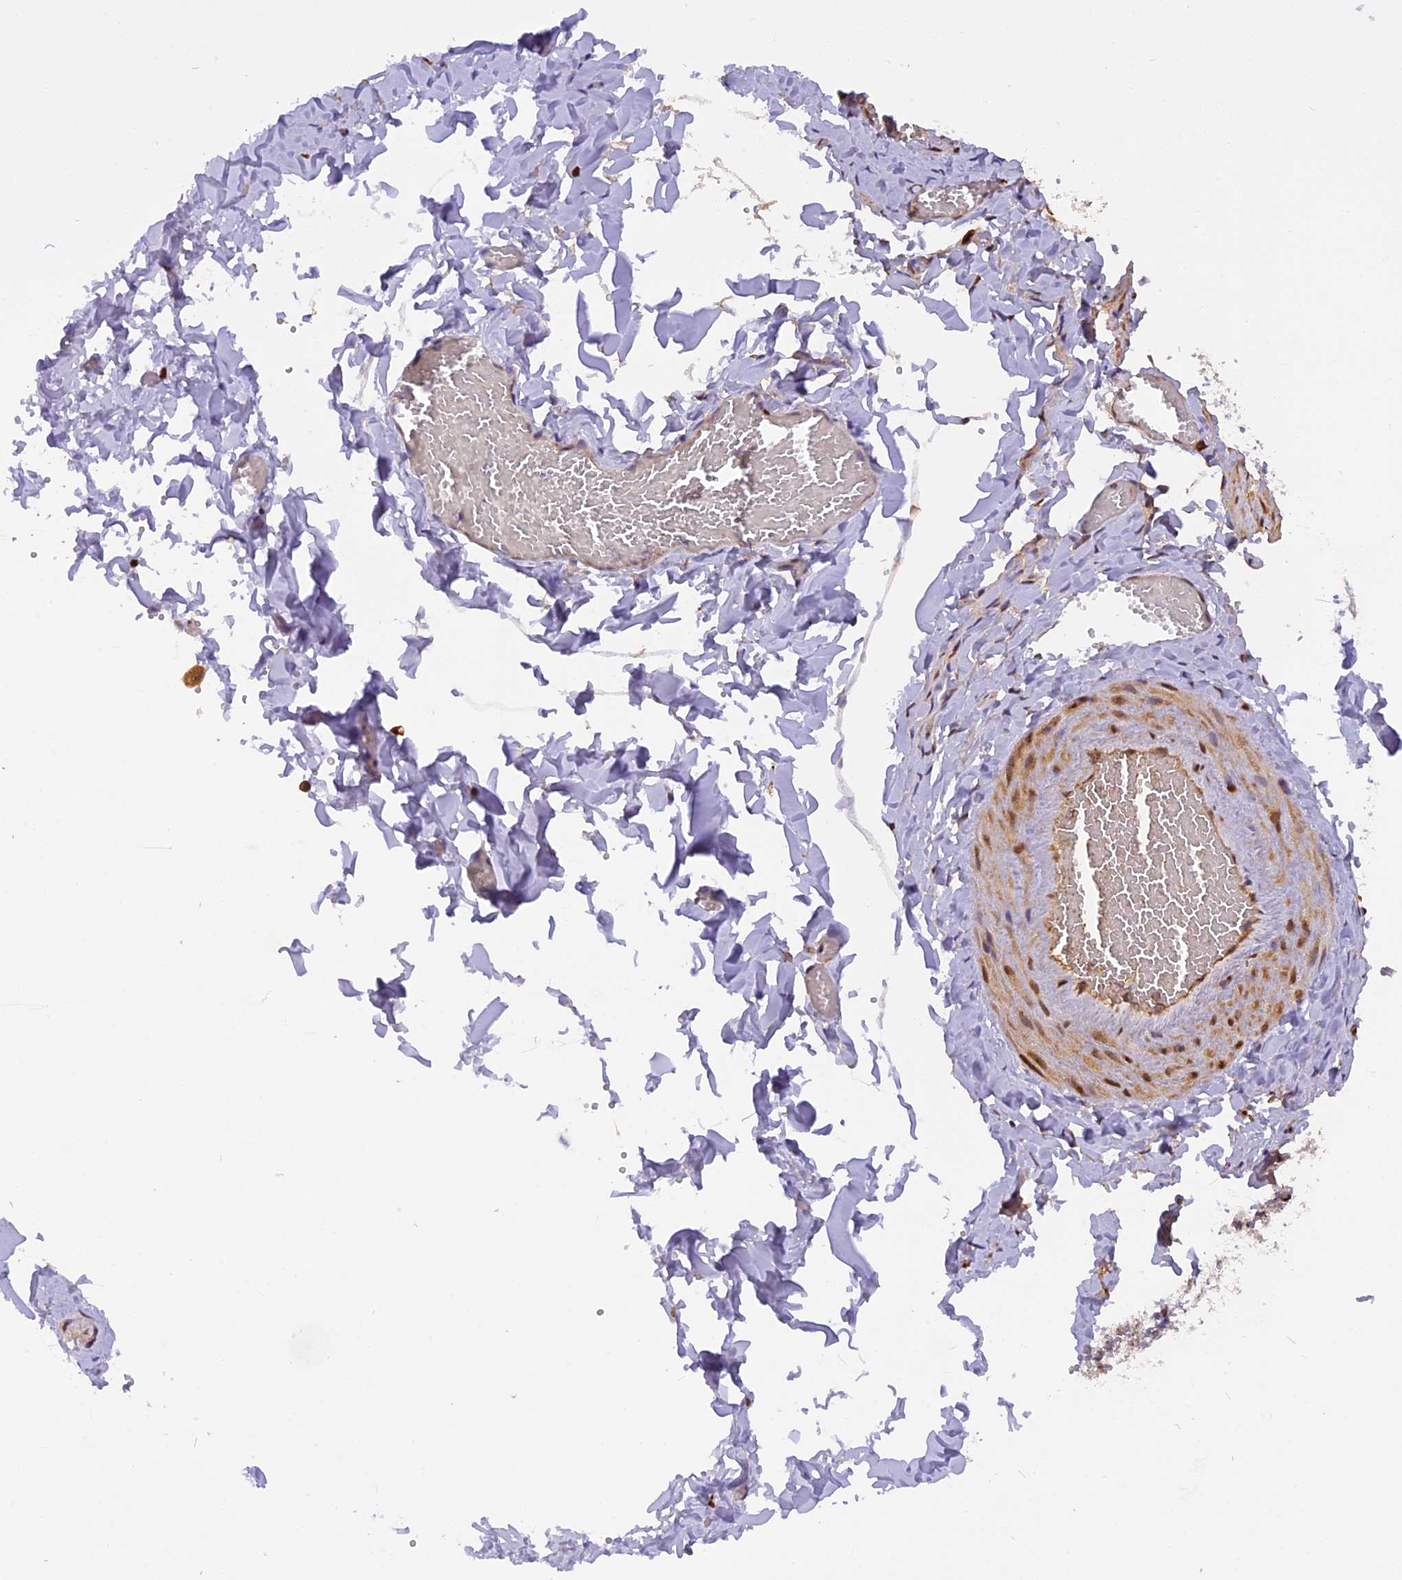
{"staining": {"intensity": "negative", "quantity": "none", "location": "none"}, "tissue": "adipose tissue", "cell_type": "Adipocytes", "image_type": "normal", "snomed": [{"axis": "morphology", "description": "Normal tissue, NOS"}, {"axis": "topography", "description": "Gallbladder"}, {"axis": "topography", "description": "Peripheral nerve tissue"}], "caption": "High power microscopy image of an immunohistochemistry (IHC) micrograph of normal adipose tissue, revealing no significant staining in adipocytes.", "gene": "MICALL1", "patient": {"sex": "male", "age": 38}}